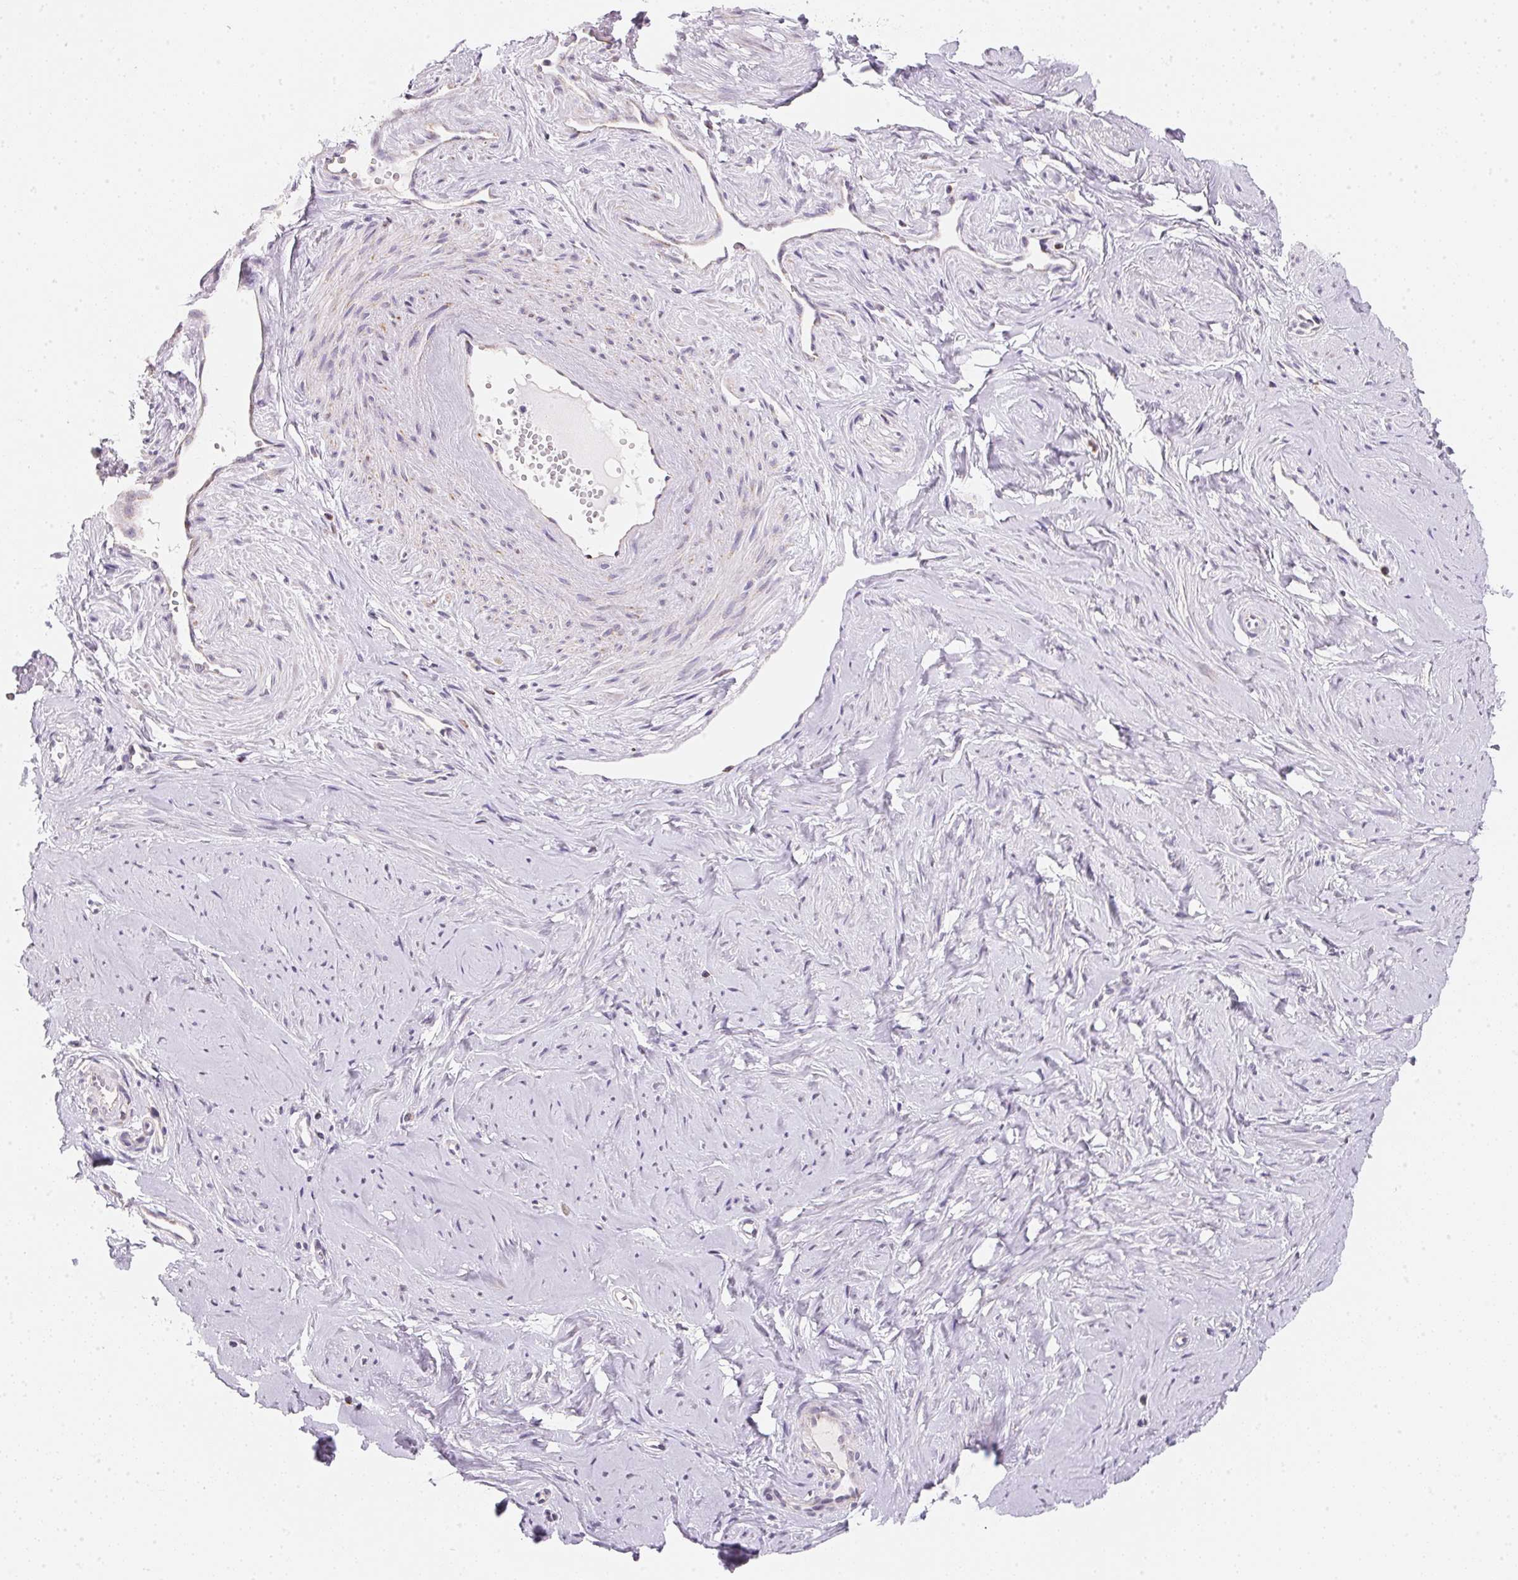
{"staining": {"intensity": "negative", "quantity": "none", "location": "none"}, "tissue": "smooth muscle", "cell_type": "Smooth muscle cells", "image_type": "normal", "snomed": [{"axis": "morphology", "description": "Normal tissue, NOS"}, {"axis": "topography", "description": "Smooth muscle"}], "caption": "Immunohistochemical staining of unremarkable smooth muscle demonstrates no significant expression in smooth muscle cells.", "gene": "GIPC2", "patient": {"sex": "female", "age": 48}}